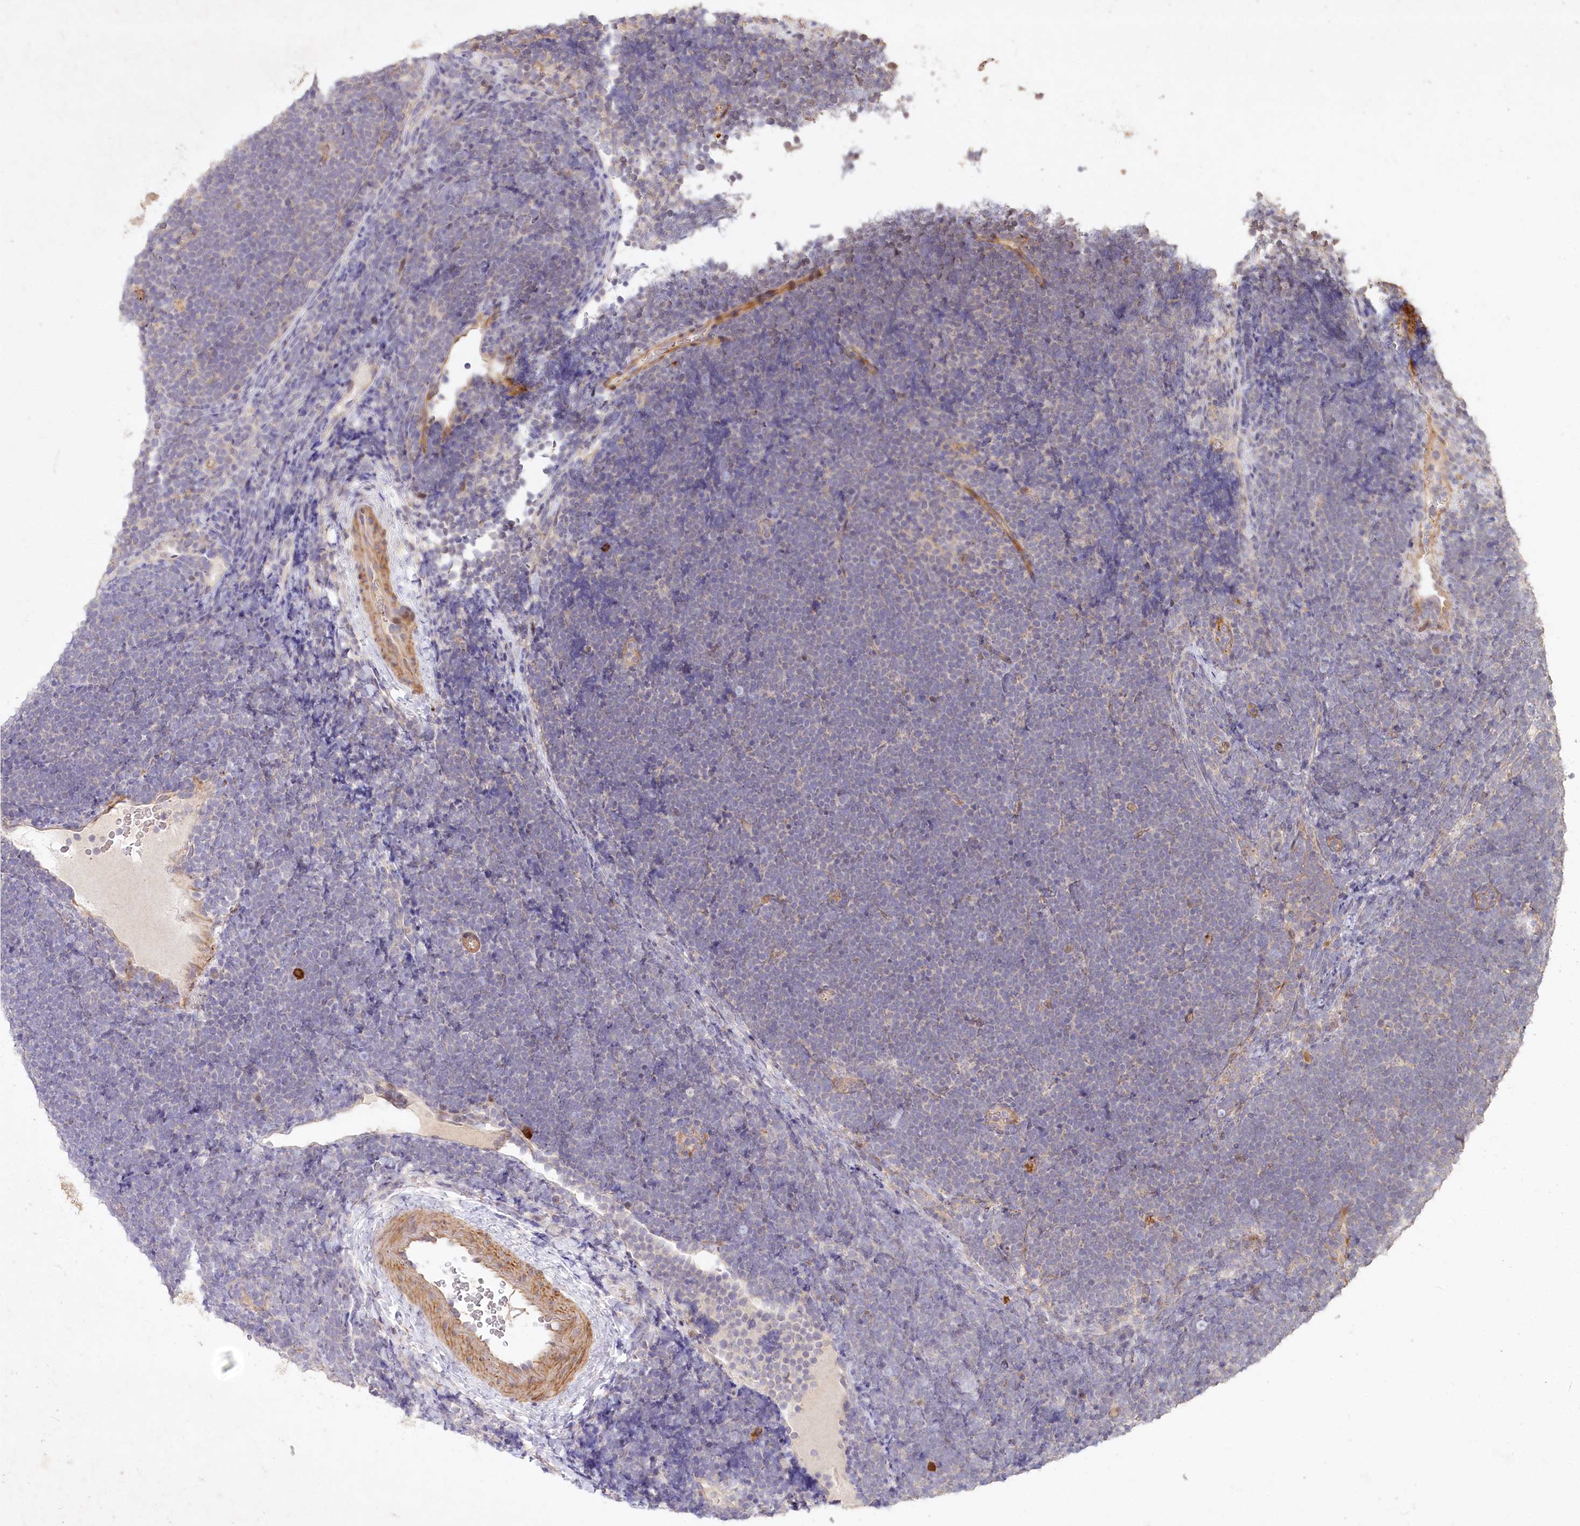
{"staining": {"intensity": "negative", "quantity": "none", "location": "none"}, "tissue": "lymphoma", "cell_type": "Tumor cells", "image_type": "cancer", "snomed": [{"axis": "morphology", "description": "Malignant lymphoma, non-Hodgkin's type, High grade"}, {"axis": "topography", "description": "Lymph node"}], "caption": "IHC micrograph of neoplastic tissue: high-grade malignant lymphoma, non-Hodgkin's type stained with DAB displays no significant protein expression in tumor cells. (DAB immunohistochemistry (IHC) with hematoxylin counter stain).", "gene": "IRAK1BP1", "patient": {"sex": "male", "age": 13}}